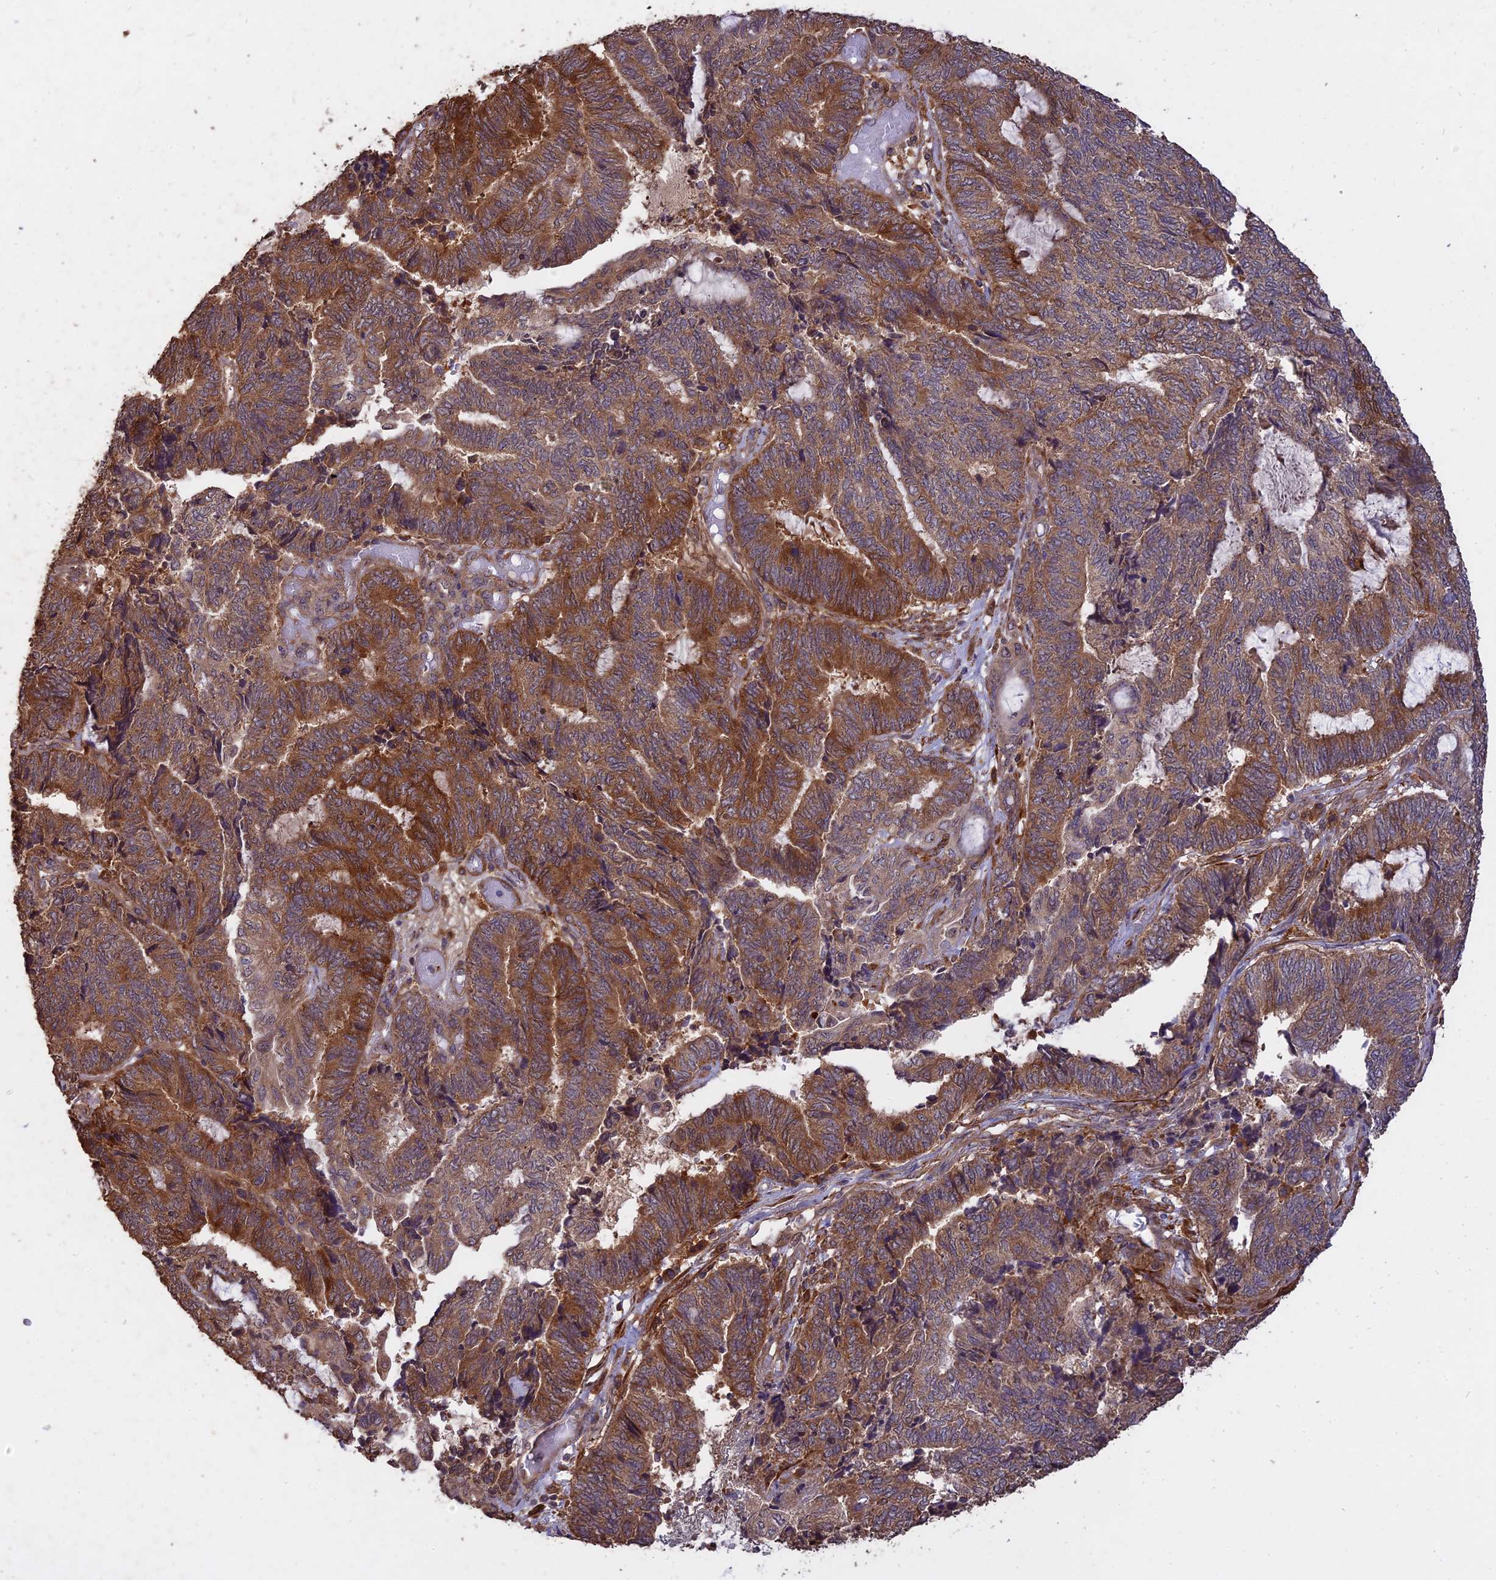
{"staining": {"intensity": "strong", "quantity": "25%-75%", "location": "cytoplasmic/membranous"}, "tissue": "endometrial cancer", "cell_type": "Tumor cells", "image_type": "cancer", "snomed": [{"axis": "morphology", "description": "Adenocarcinoma, NOS"}, {"axis": "topography", "description": "Uterus"}, {"axis": "topography", "description": "Endometrium"}], "caption": "Endometrial adenocarcinoma stained for a protein shows strong cytoplasmic/membranous positivity in tumor cells.", "gene": "SAC3D1", "patient": {"sex": "female", "age": 70}}